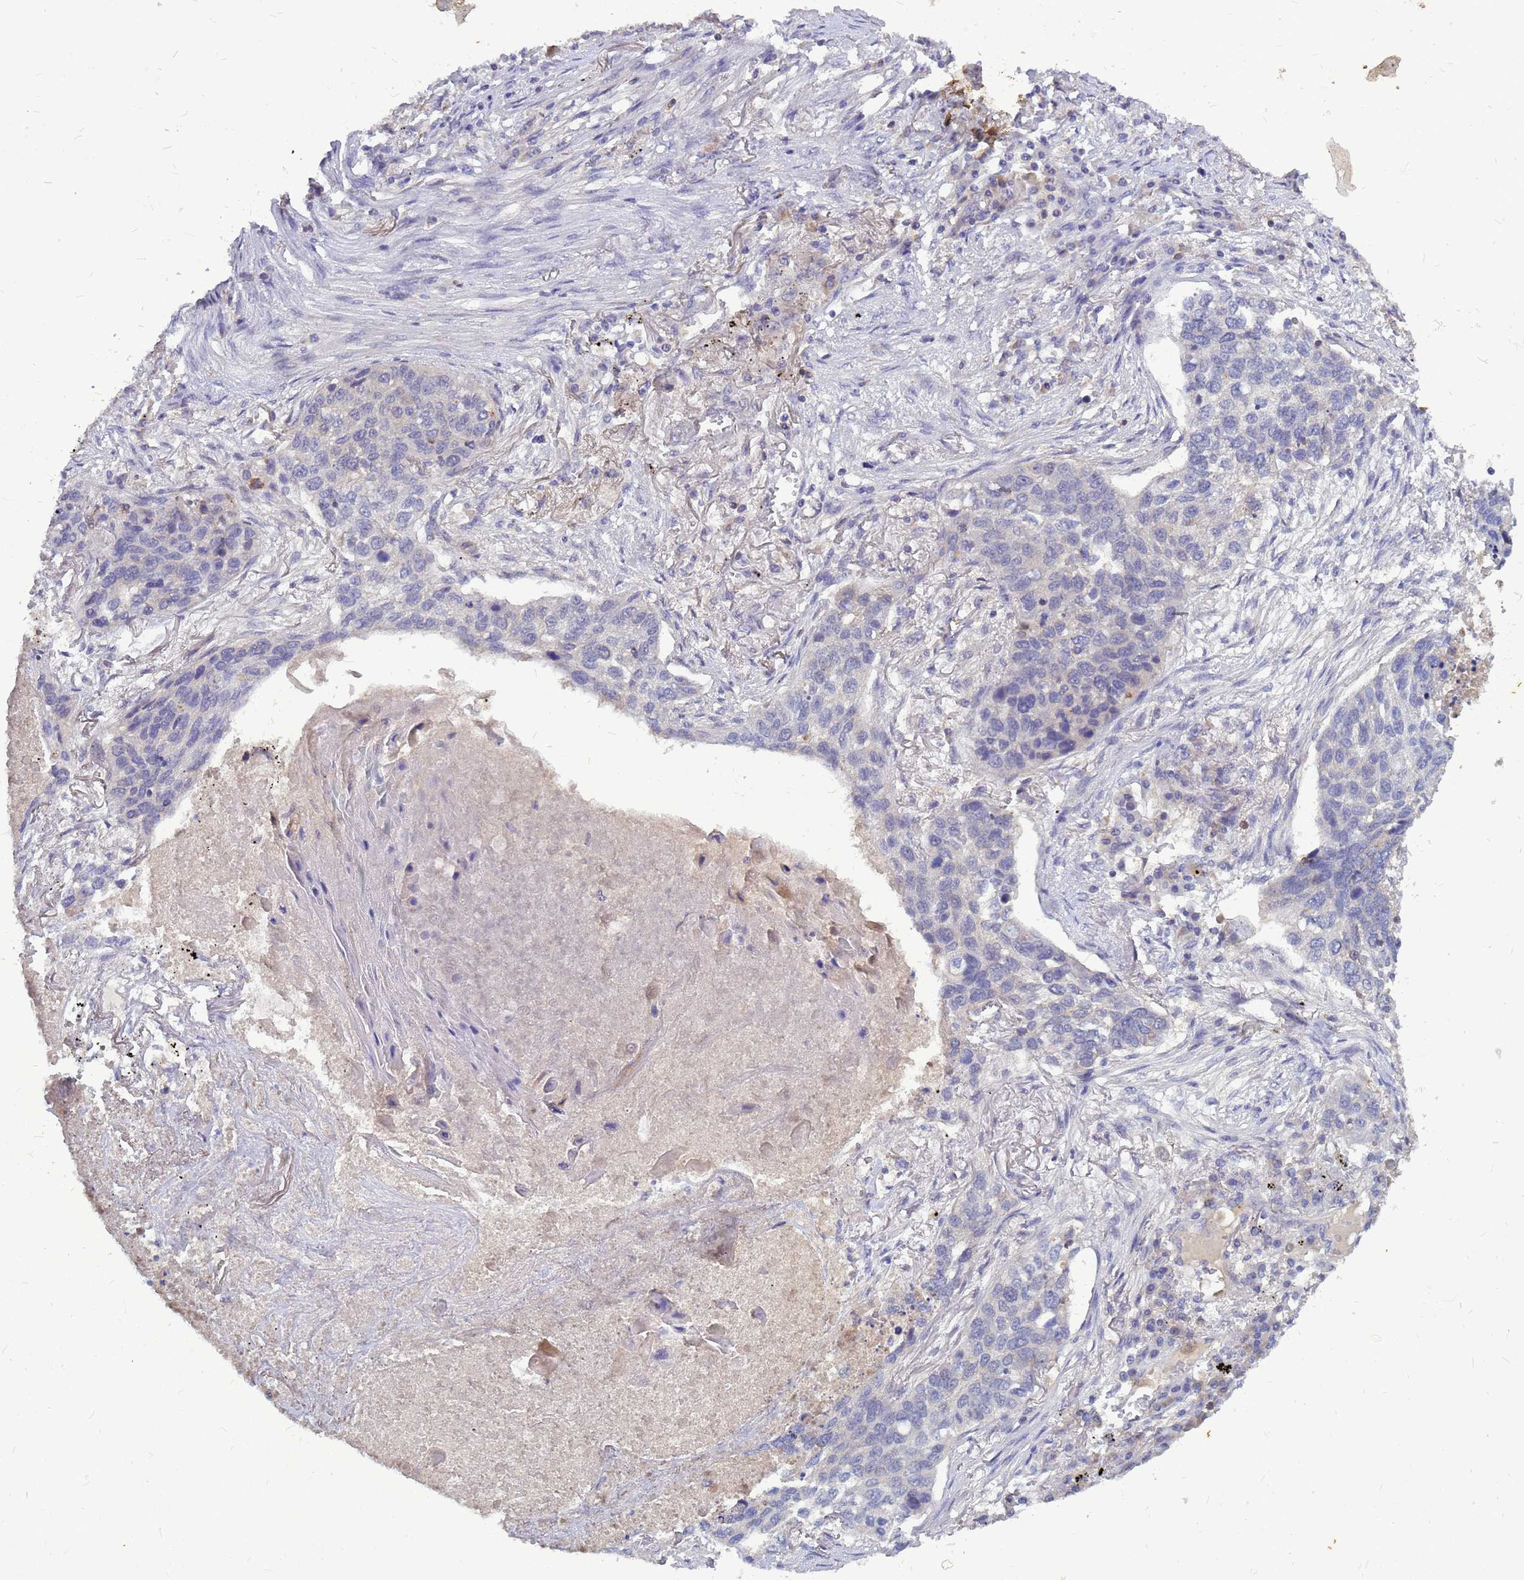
{"staining": {"intensity": "negative", "quantity": "none", "location": "none"}, "tissue": "lung cancer", "cell_type": "Tumor cells", "image_type": "cancer", "snomed": [{"axis": "morphology", "description": "Squamous cell carcinoma, NOS"}, {"axis": "topography", "description": "Lung"}], "caption": "This micrograph is of lung cancer (squamous cell carcinoma) stained with immunohistochemistry (IHC) to label a protein in brown with the nuclei are counter-stained blue. There is no positivity in tumor cells.", "gene": "SRGAP3", "patient": {"sex": "female", "age": 63}}